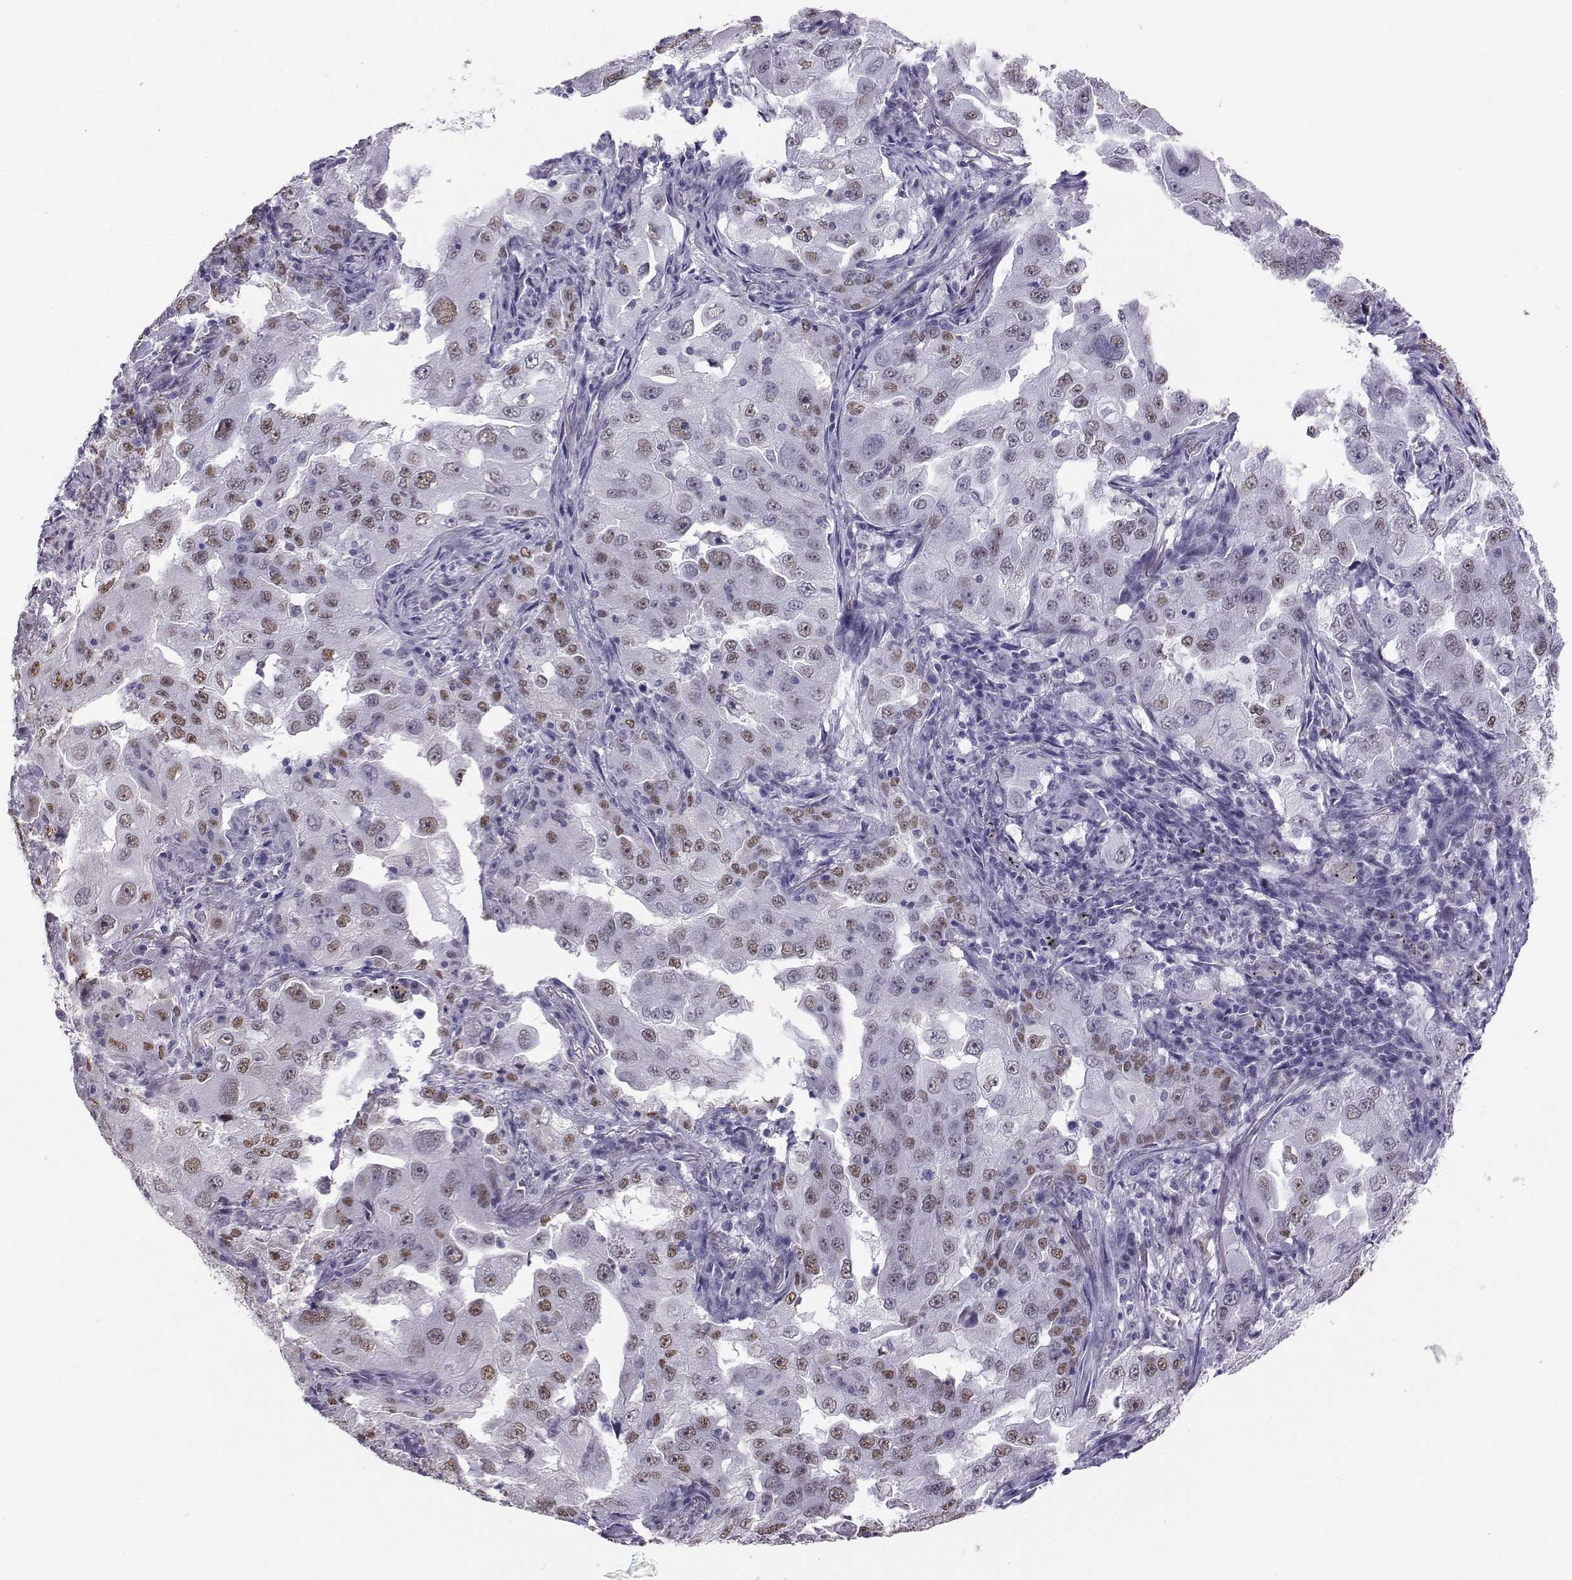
{"staining": {"intensity": "moderate", "quantity": "25%-75%", "location": "nuclear"}, "tissue": "lung cancer", "cell_type": "Tumor cells", "image_type": "cancer", "snomed": [{"axis": "morphology", "description": "Adenocarcinoma, NOS"}, {"axis": "topography", "description": "Lung"}], "caption": "Lung cancer stained for a protein (brown) reveals moderate nuclear positive staining in about 25%-75% of tumor cells.", "gene": "TEDC2", "patient": {"sex": "female", "age": 61}}